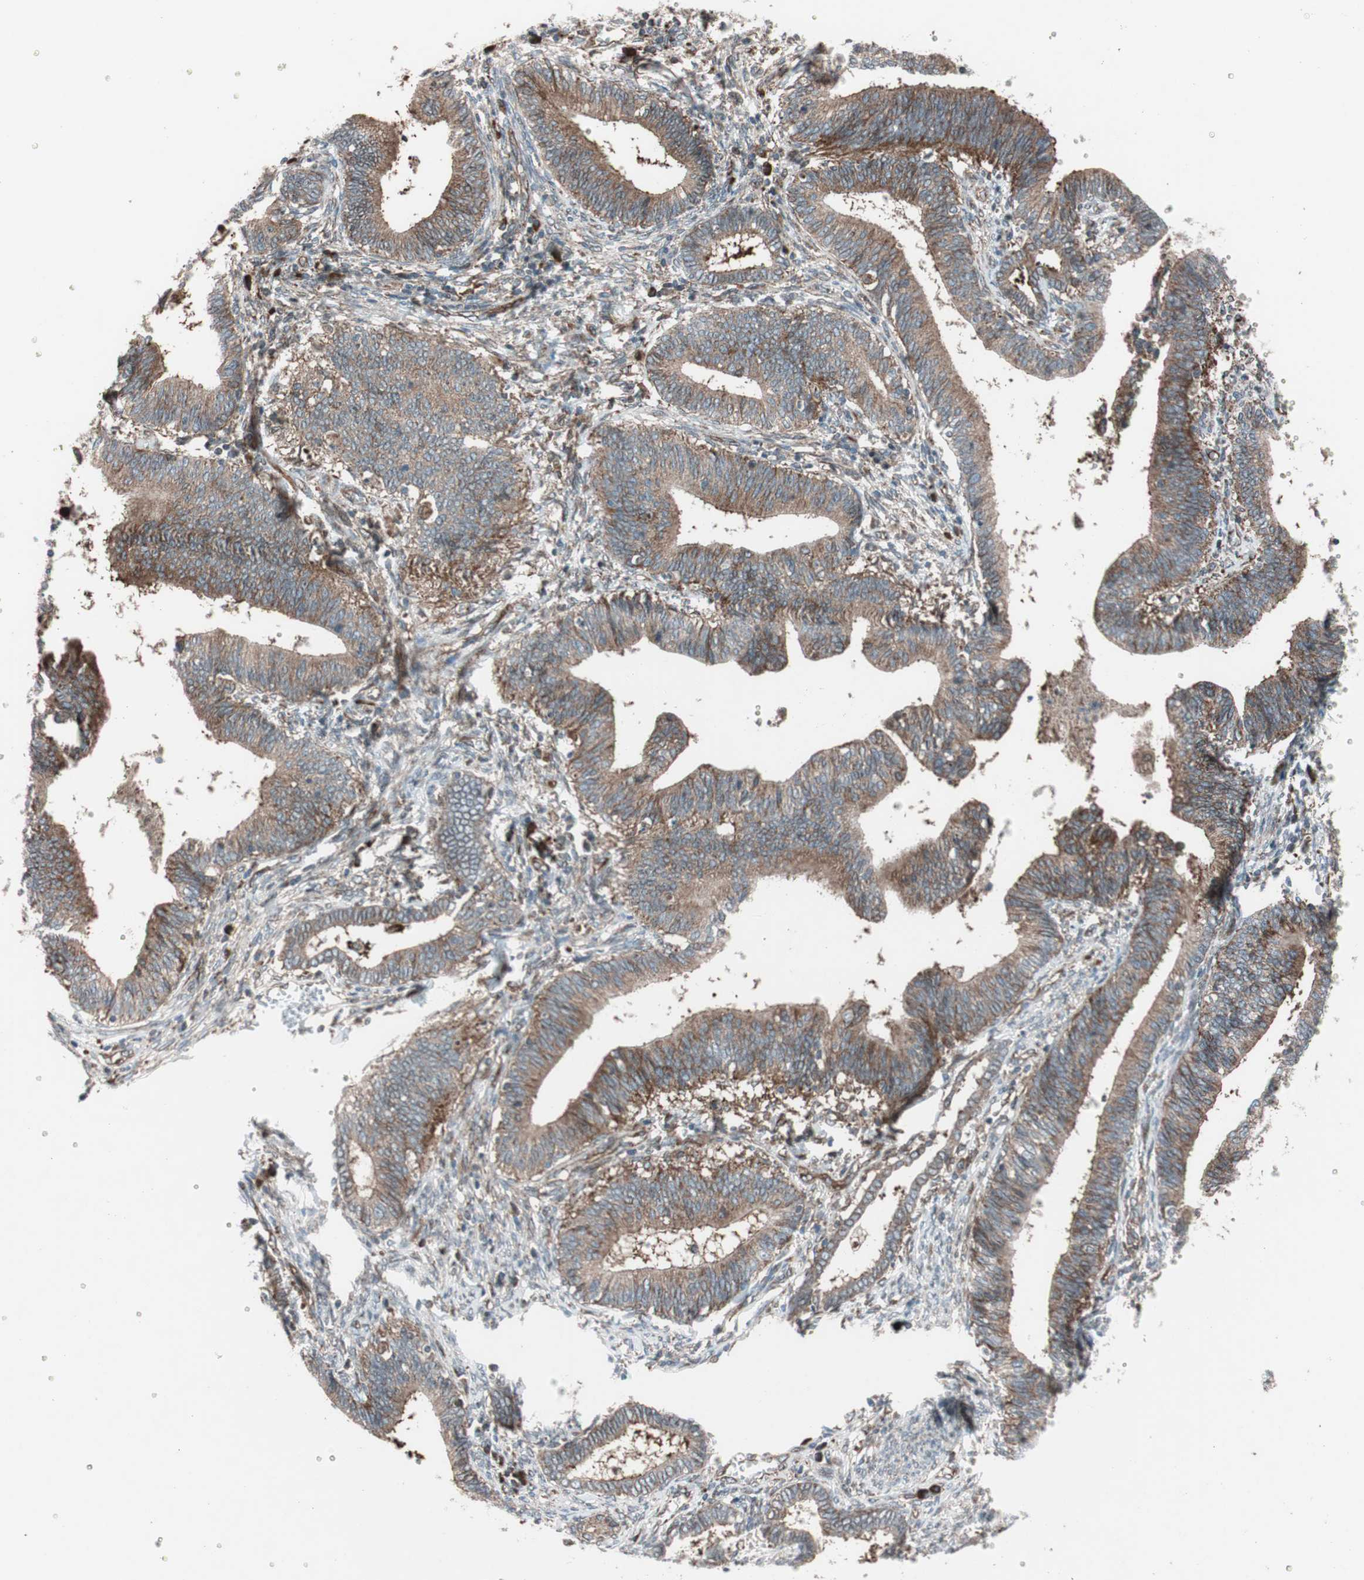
{"staining": {"intensity": "moderate", "quantity": ">75%", "location": "cytoplasmic/membranous"}, "tissue": "cervical cancer", "cell_type": "Tumor cells", "image_type": "cancer", "snomed": [{"axis": "morphology", "description": "Adenocarcinoma, NOS"}, {"axis": "topography", "description": "Cervix"}], "caption": "Tumor cells reveal medium levels of moderate cytoplasmic/membranous expression in about >75% of cells in cervical cancer (adenocarcinoma).", "gene": "CCL14", "patient": {"sex": "female", "age": 44}}